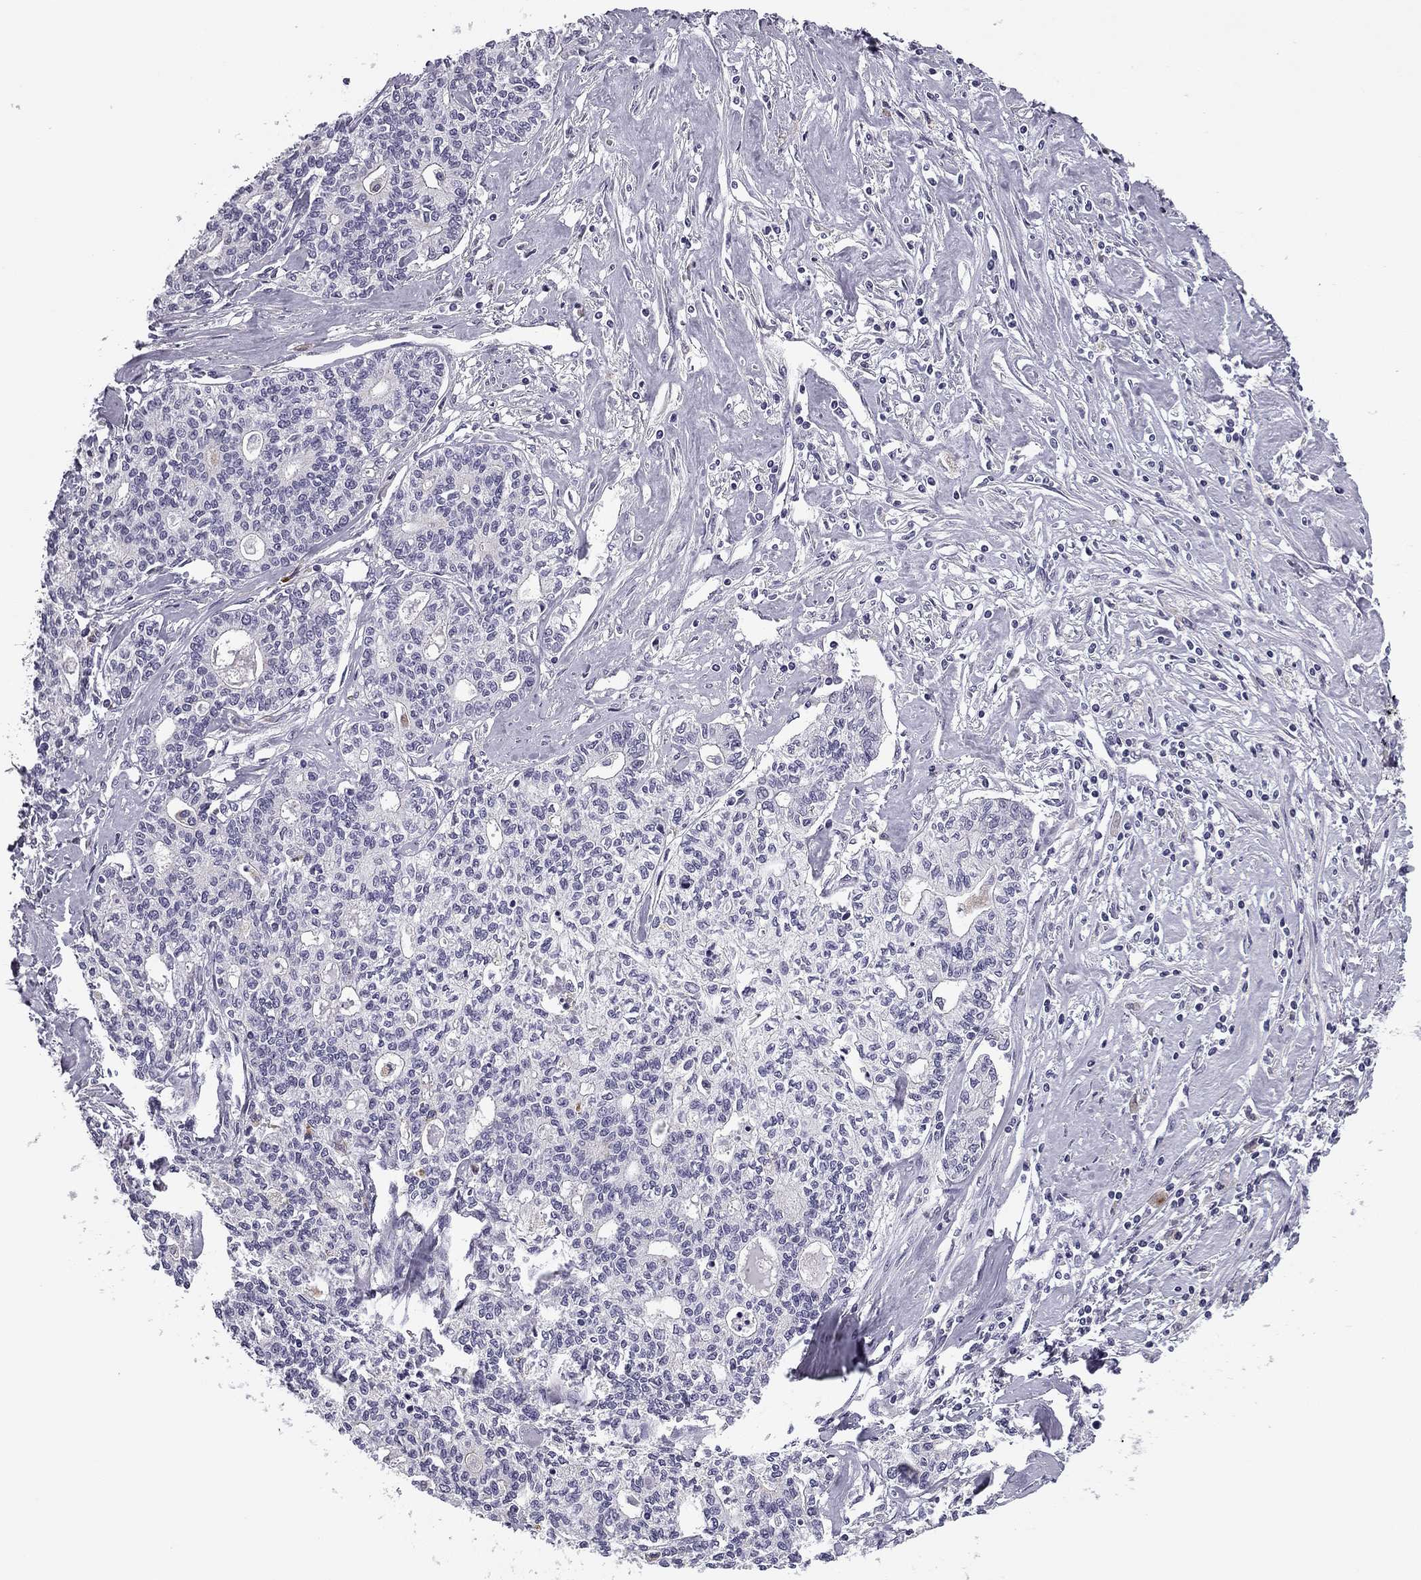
{"staining": {"intensity": "negative", "quantity": "none", "location": "none"}, "tissue": "liver cancer", "cell_type": "Tumor cells", "image_type": "cancer", "snomed": [{"axis": "morphology", "description": "Cholangiocarcinoma"}, {"axis": "topography", "description": "Liver"}], "caption": "A high-resolution micrograph shows IHC staining of liver cholangiocarcinoma, which reveals no significant staining in tumor cells. (Stains: DAB (3,3'-diaminobenzidine) immunohistochemistry (IHC) with hematoxylin counter stain, Microscopy: brightfield microscopy at high magnification).", "gene": "MC5R", "patient": {"sex": "female", "age": 61}}